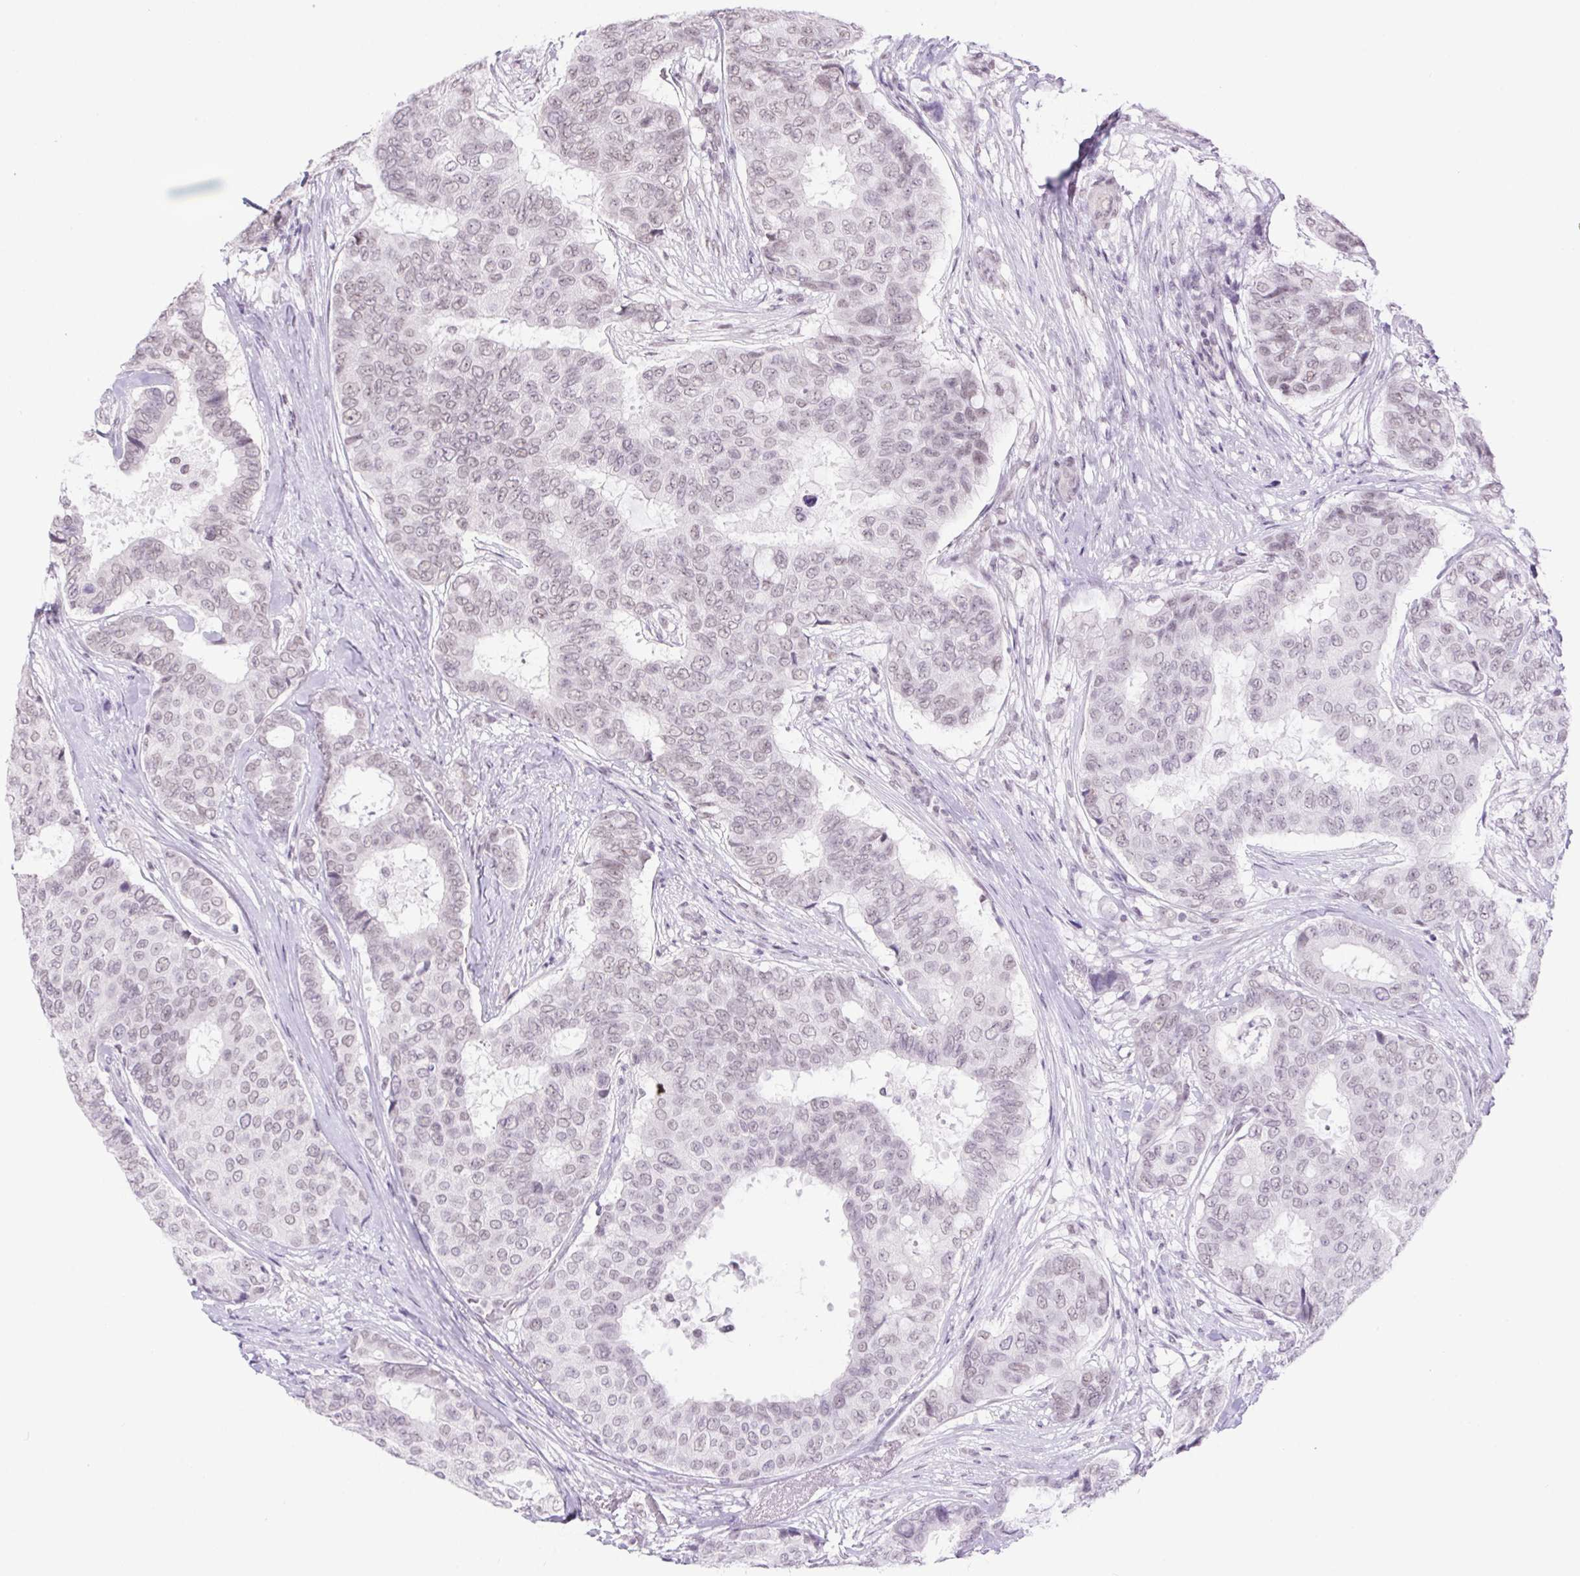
{"staining": {"intensity": "weak", "quantity": "25%-75%", "location": "nuclear"}, "tissue": "breast cancer", "cell_type": "Tumor cells", "image_type": "cancer", "snomed": [{"axis": "morphology", "description": "Duct carcinoma"}, {"axis": "topography", "description": "Breast"}], "caption": "A micrograph showing weak nuclear staining in about 25%-75% of tumor cells in intraductal carcinoma (breast), as visualized by brown immunohistochemical staining.", "gene": "DDX17", "patient": {"sex": "female", "age": 75}}